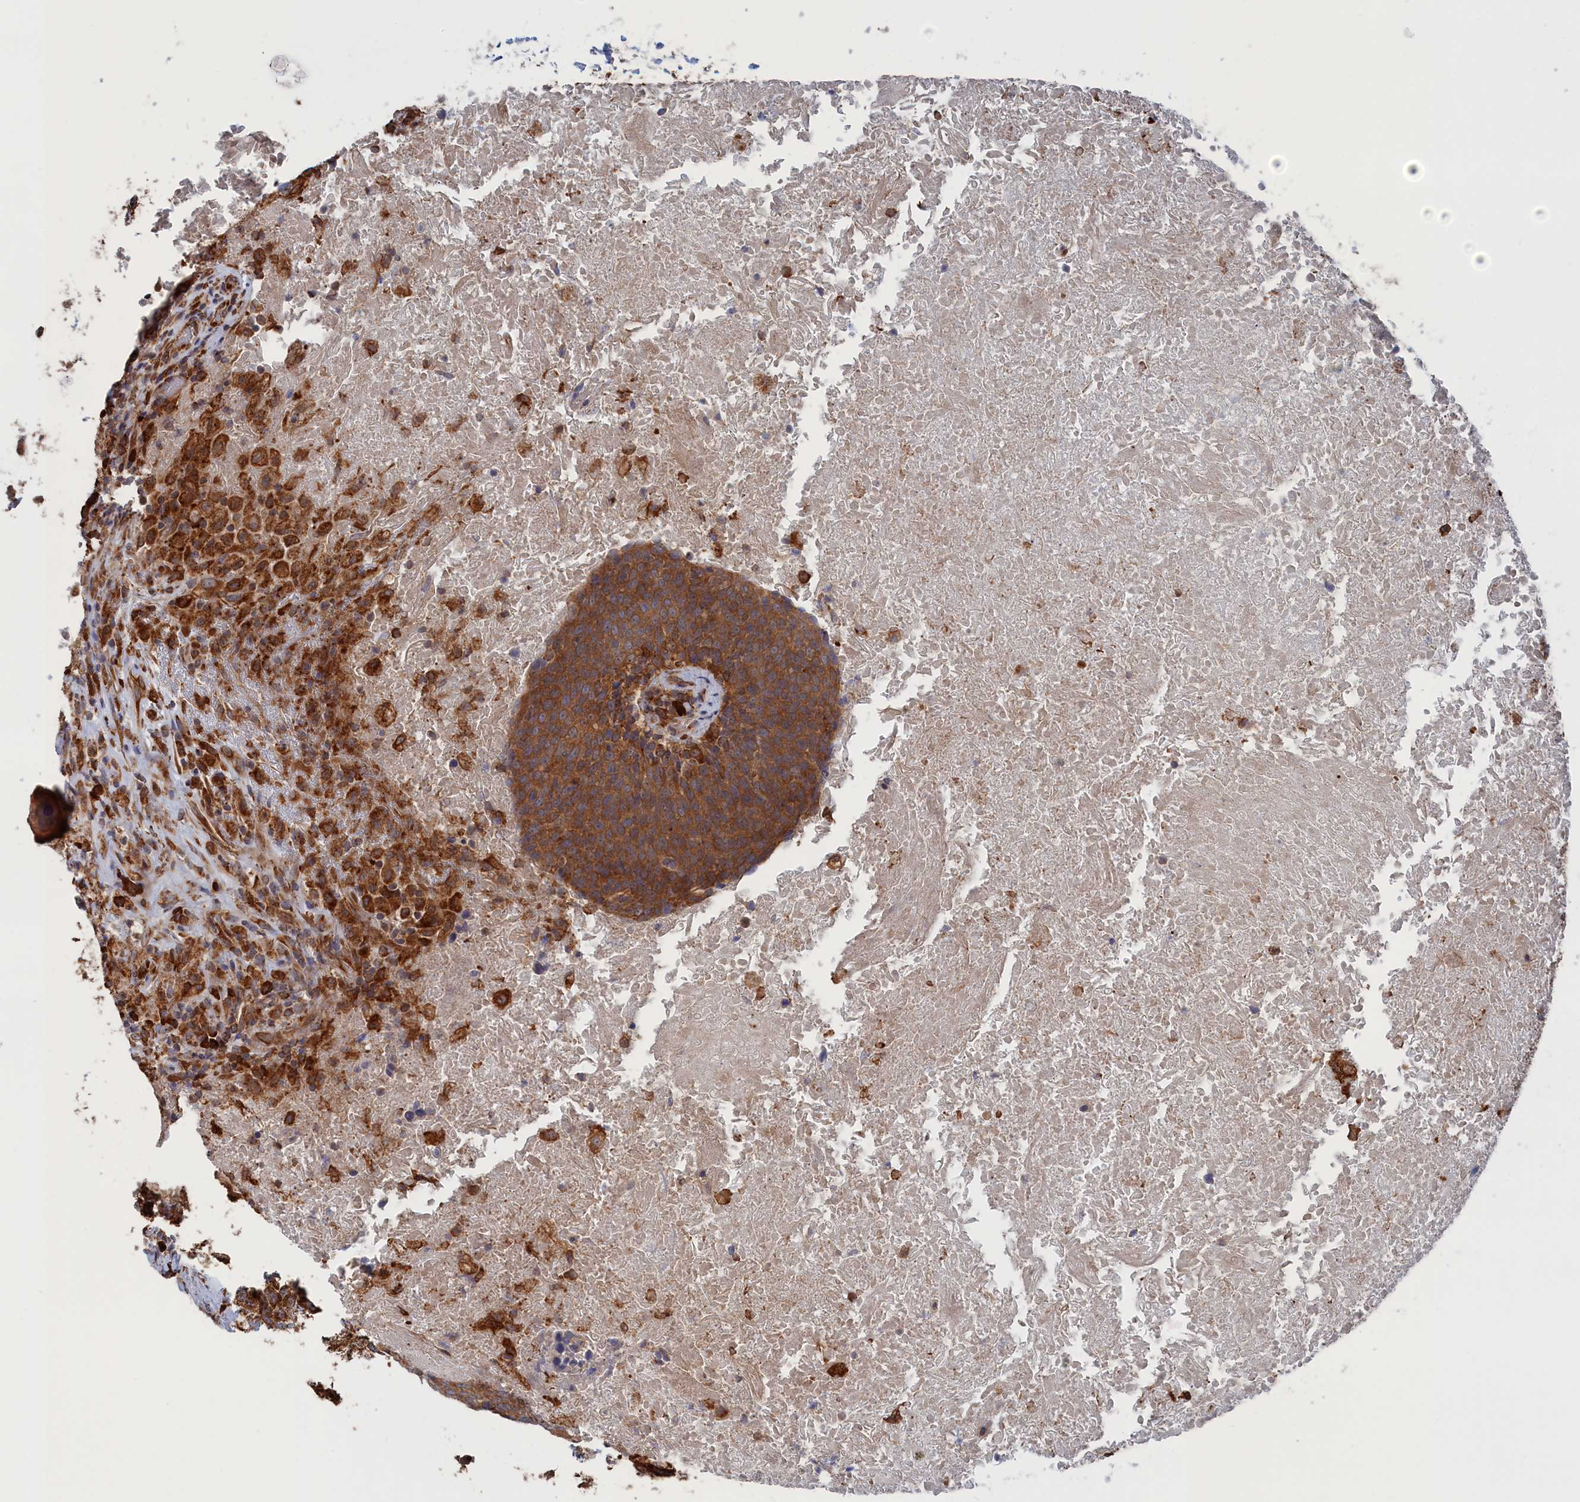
{"staining": {"intensity": "moderate", "quantity": ">75%", "location": "cytoplasmic/membranous"}, "tissue": "head and neck cancer", "cell_type": "Tumor cells", "image_type": "cancer", "snomed": [{"axis": "morphology", "description": "Squamous cell carcinoma, NOS"}, {"axis": "morphology", "description": "Squamous cell carcinoma, metastatic, NOS"}, {"axis": "topography", "description": "Lymph node"}, {"axis": "topography", "description": "Head-Neck"}], "caption": "Immunohistochemical staining of head and neck metastatic squamous cell carcinoma displays medium levels of moderate cytoplasmic/membranous staining in approximately >75% of tumor cells.", "gene": "BPIFB6", "patient": {"sex": "male", "age": 62}}